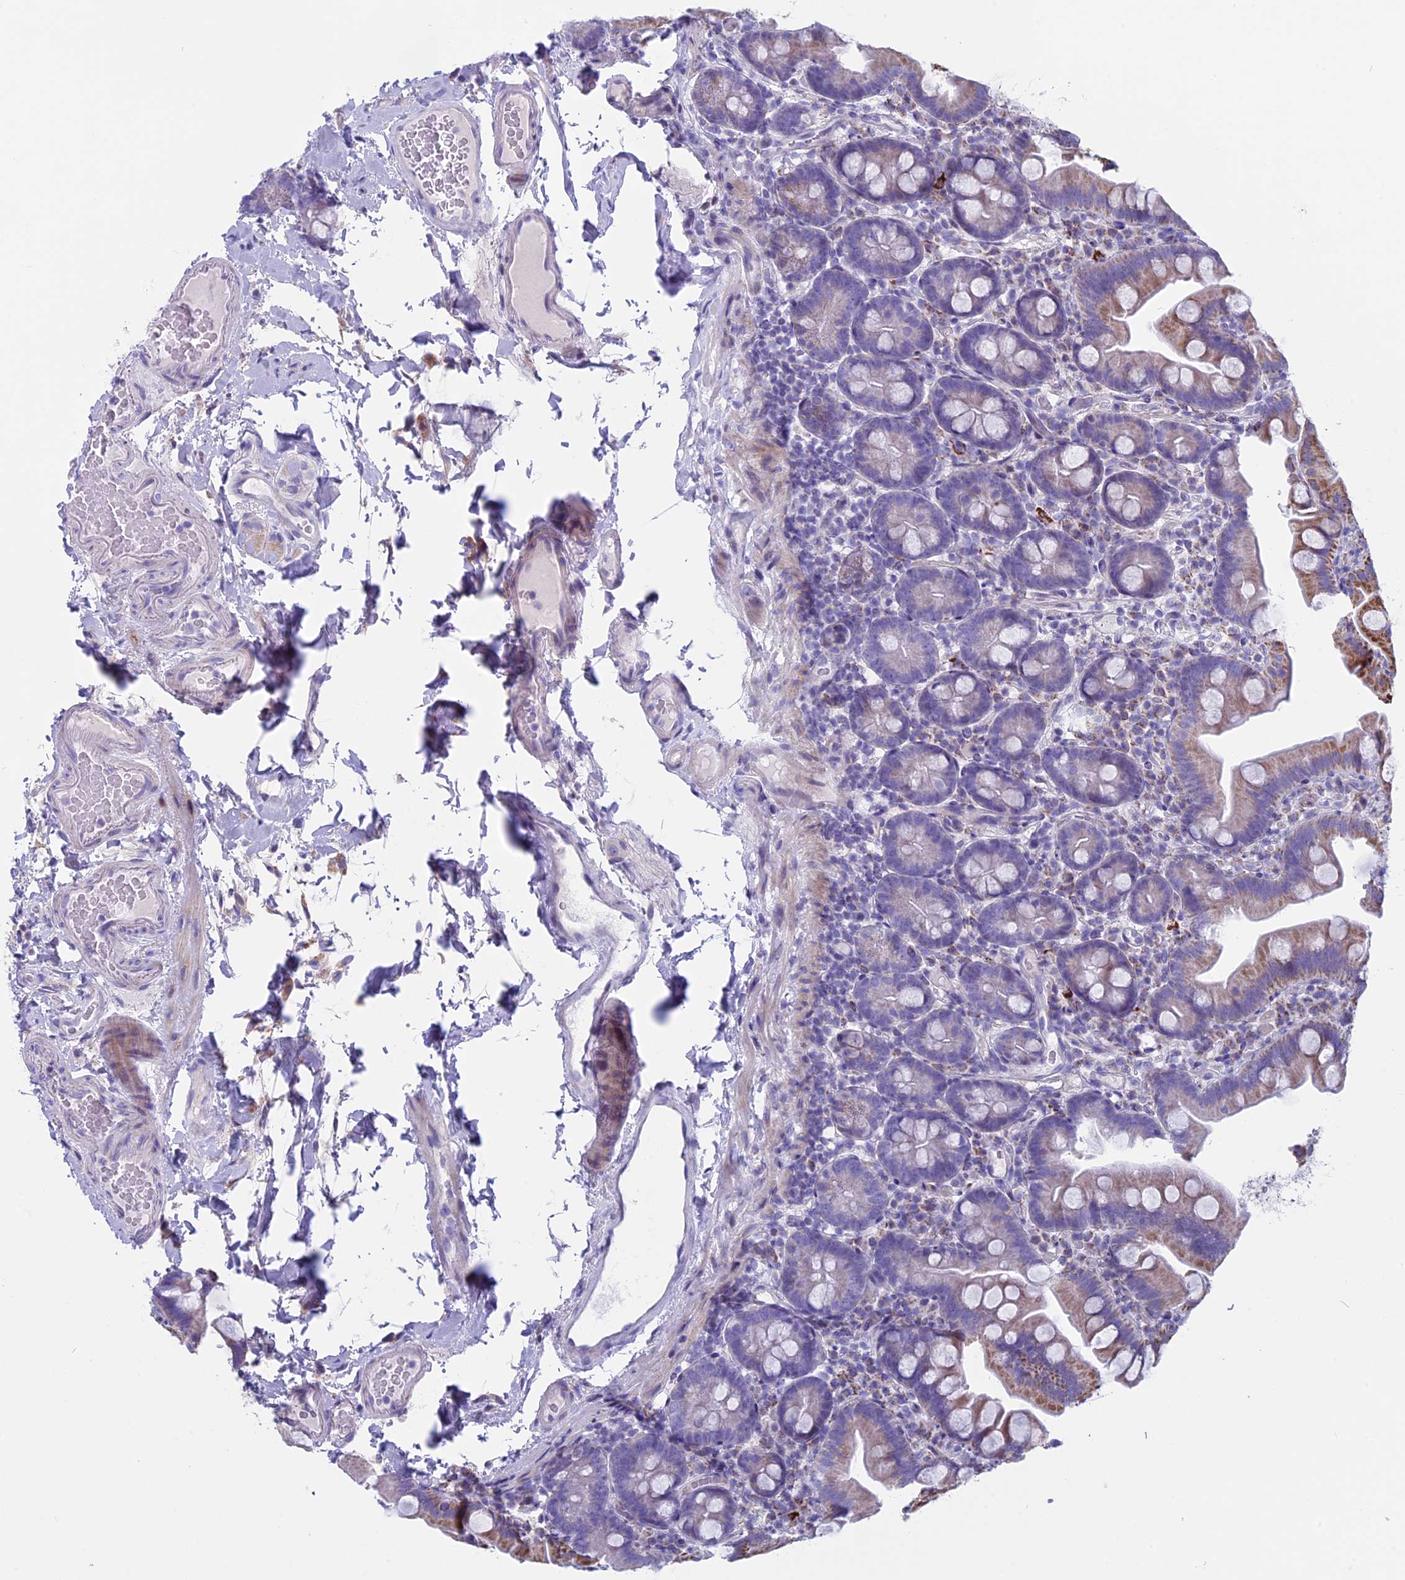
{"staining": {"intensity": "strong", "quantity": "25%-75%", "location": "cytoplasmic/membranous"}, "tissue": "small intestine", "cell_type": "Glandular cells", "image_type": "normal", "snomed": [{"axis": "morphology", "description": "Normal tissue, NOS"}, {"axis": "topography", "description": "Small intestine"}], "caption": "Glandular cells show high levels of strong cytoplasmic/membranous positivity in about 25%-75% of cells in benign human small intestine.", "gene": "ZNF563", "patient": {"sex": "female", "age": 68}}